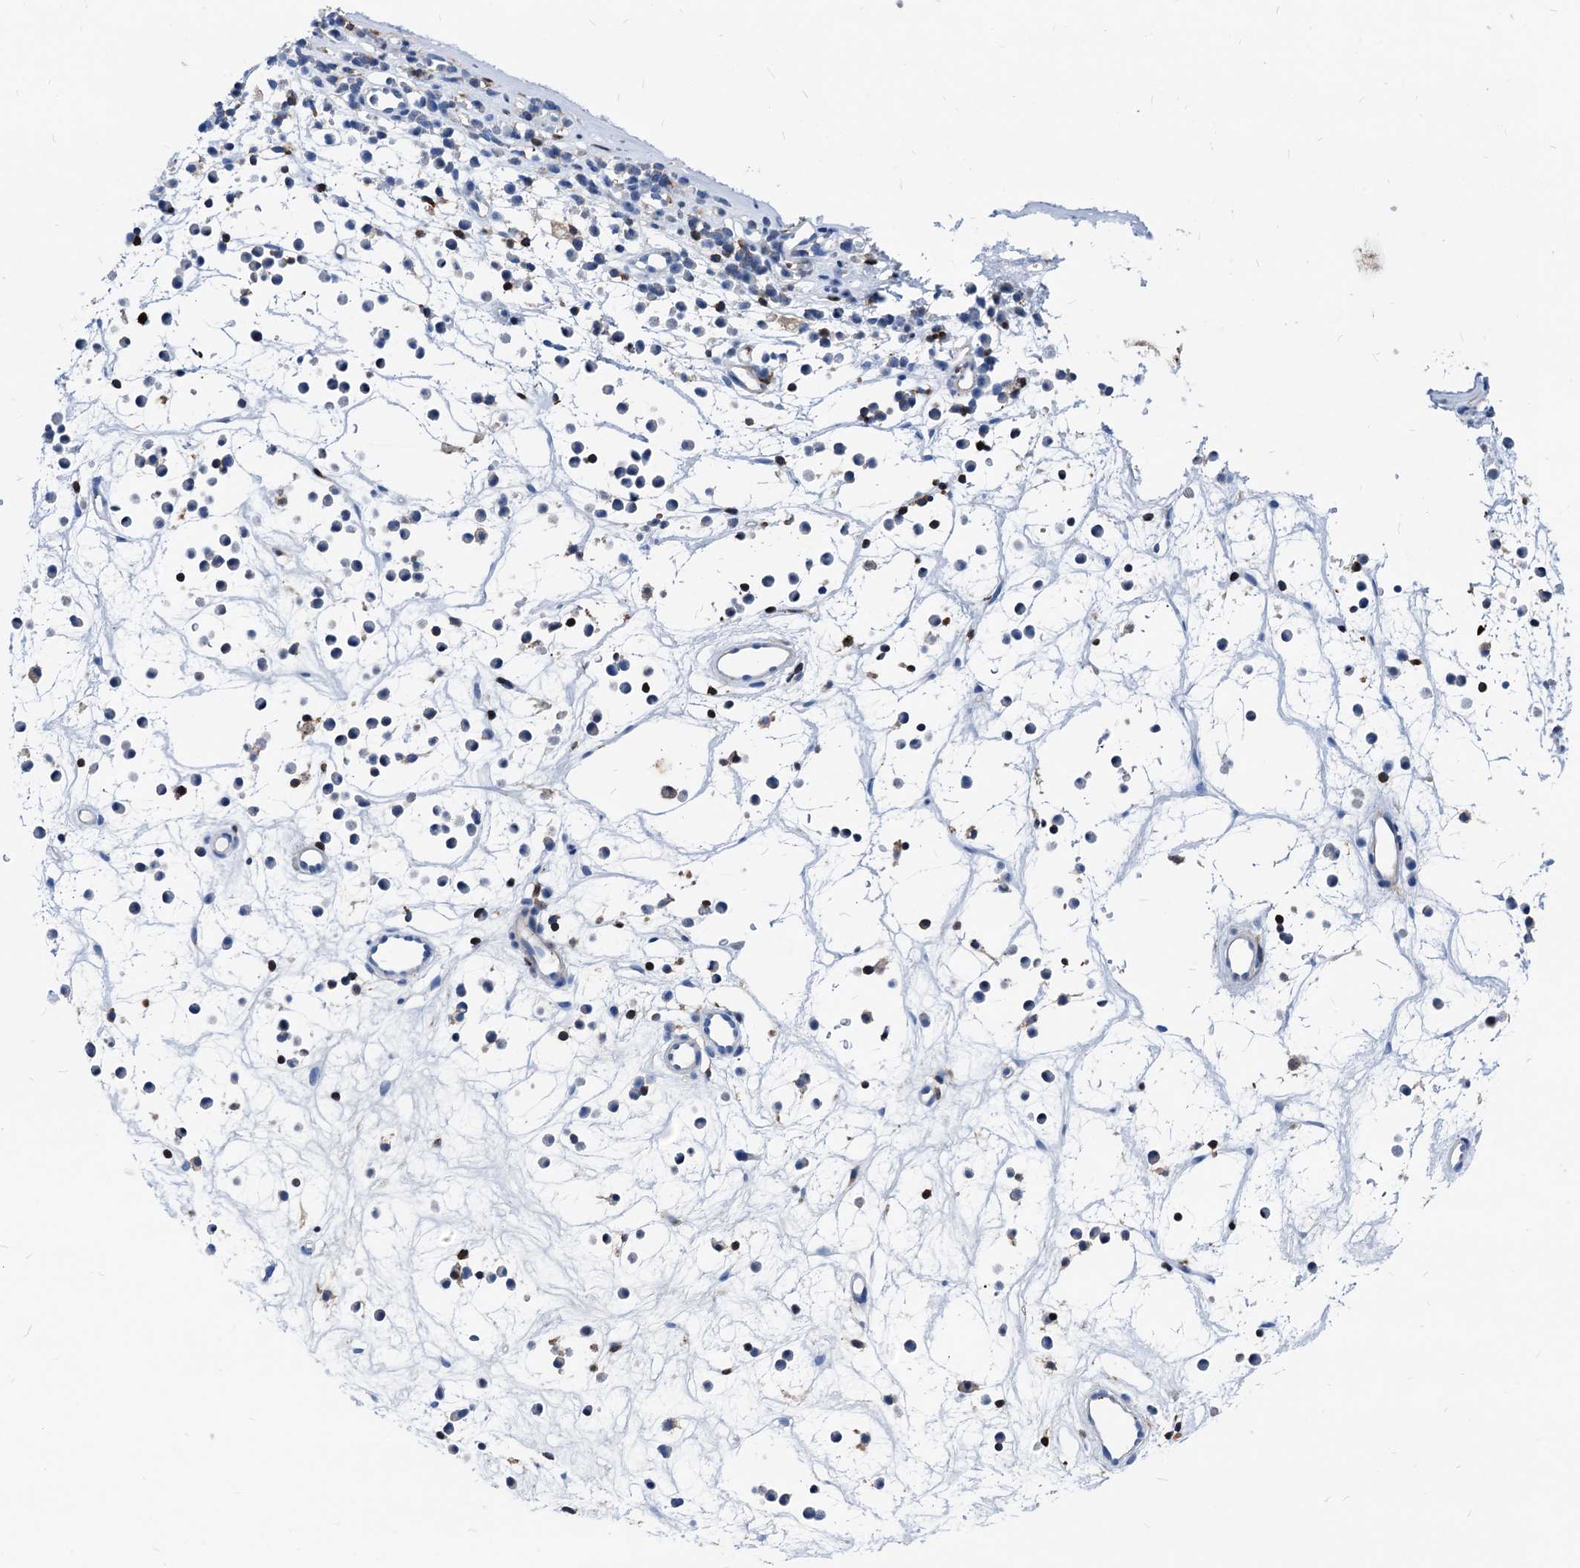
{"staining": {"intensity": "negative", "quantity": "none", "location": "none"}, "tissue": "nasopharynx", "cell_type": "Respiratory epithelial cells", "image_type": "normal", "snomed": [{"axis": "morphology", "description": "Normal tissue, NOS"}, {"axis": "morphology", "description": "Inflammation, NOS"}, {"axis": "morphology", "description": "Malignant melanoma, Metastatic site"}, {"axis": "topography", "description": "Nasopharynx"}], "caption": "Immunohistochemistry image of unremarkable human nasopharynx stained for a protein (brown), which exhibits no positivity in respiratory epithelial cells.", "gene": "LCP2", "patient": {"sex": "male", "age": 70}}